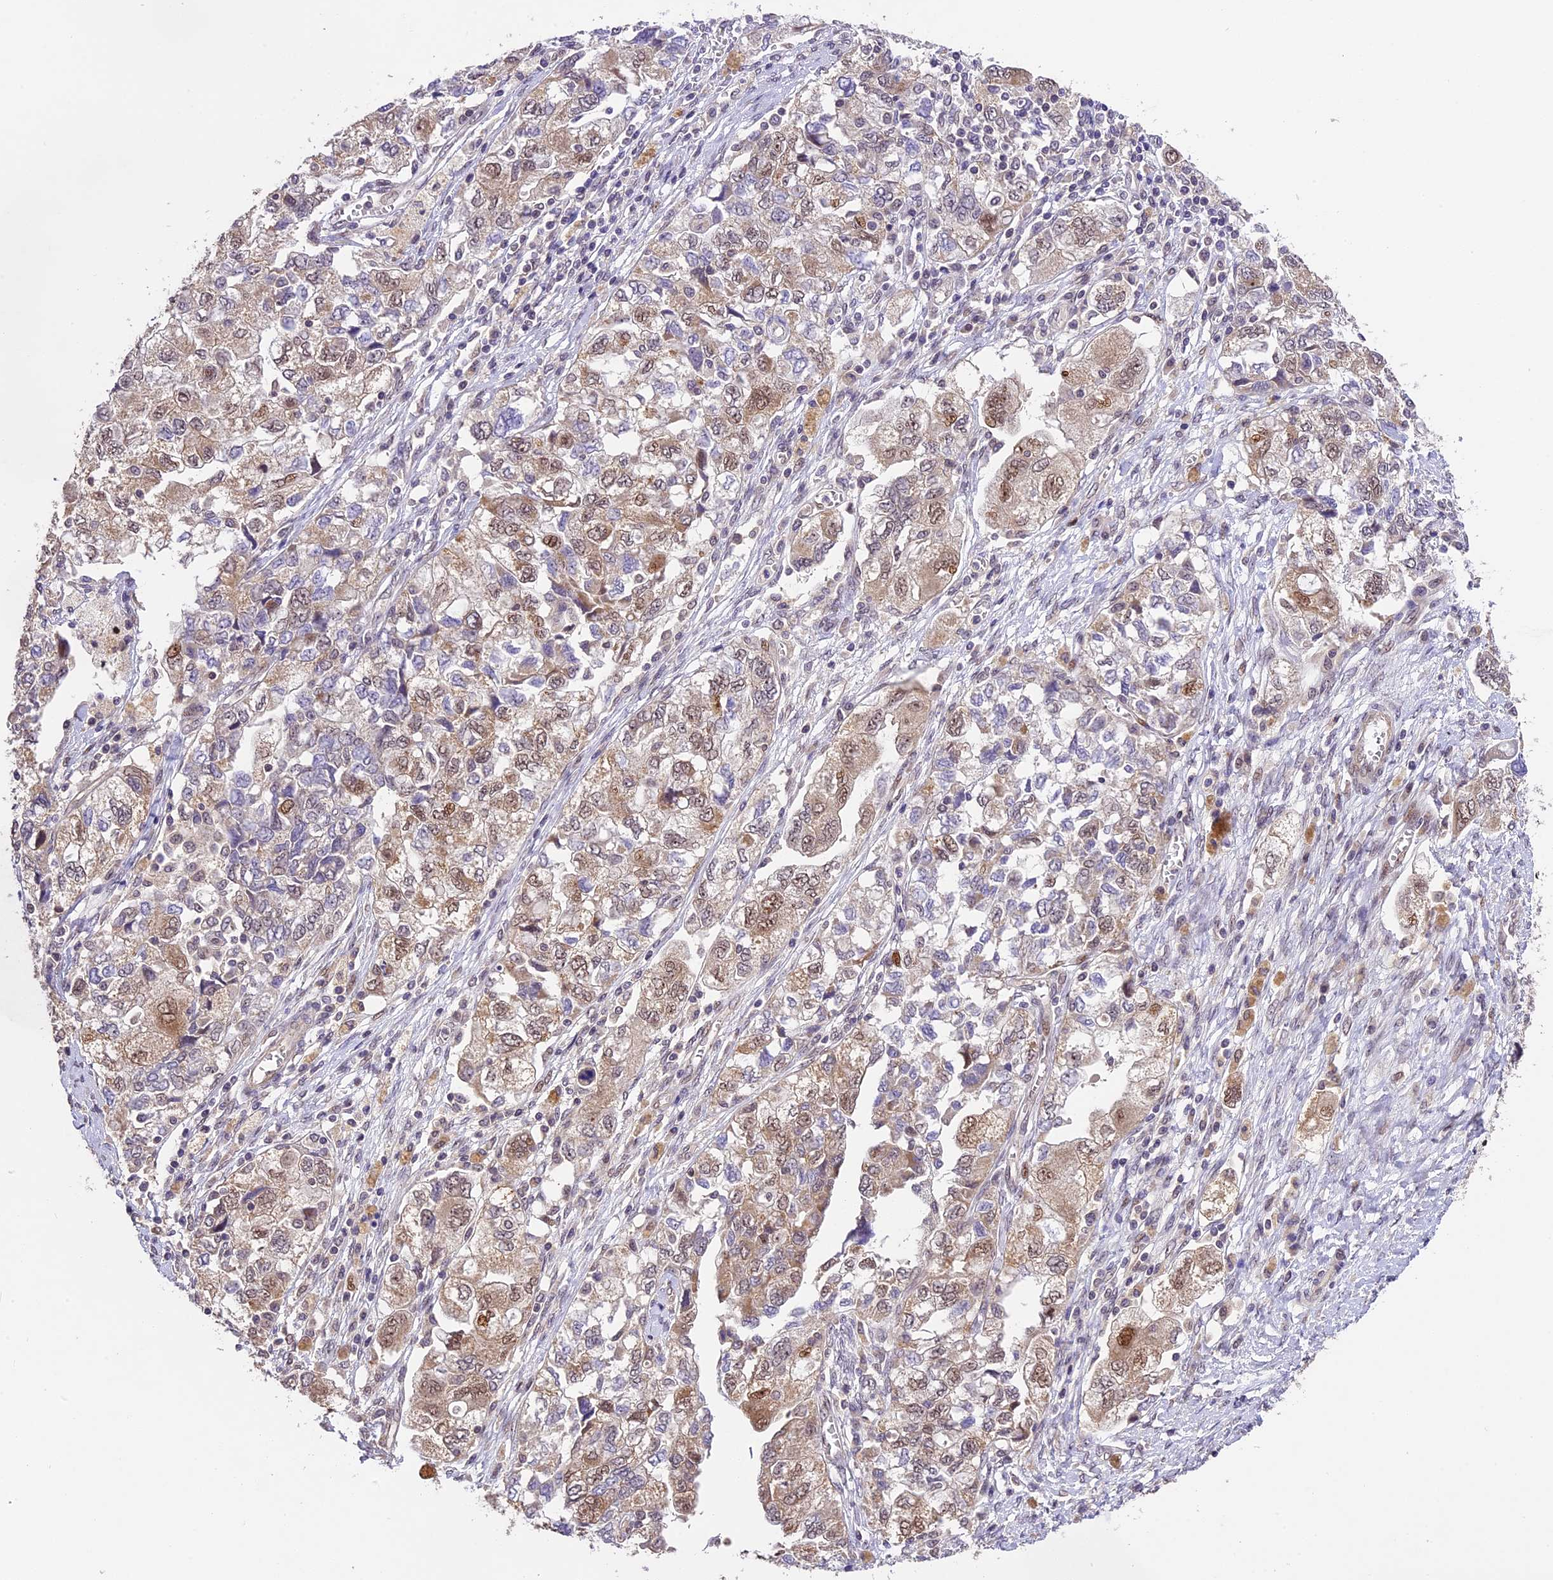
{"staining": {"intensity": "moderate", "quantity": "25%-75%", "location": "nuclear"}, "tissue": "ovarian cancer", "cell_type": "Tumor cells", "image_type": "cancer", "snomed": [{"axis": "morphology", "description": "Carcinoma, NOS"}, {"axis": "morphology", "description": "Cystadenocarcinoma, serous, NOS"}, {"axis": "topography", "description": "Ovary"}], "caption": "A photomicrograph of human serous cystadenocarcinoma (ovarian) stained for a protein shows moderate nuclear brown staining in tumor cells.", "gene": "ZAR1L", "patient": {"sex": "female", "age": 69}}